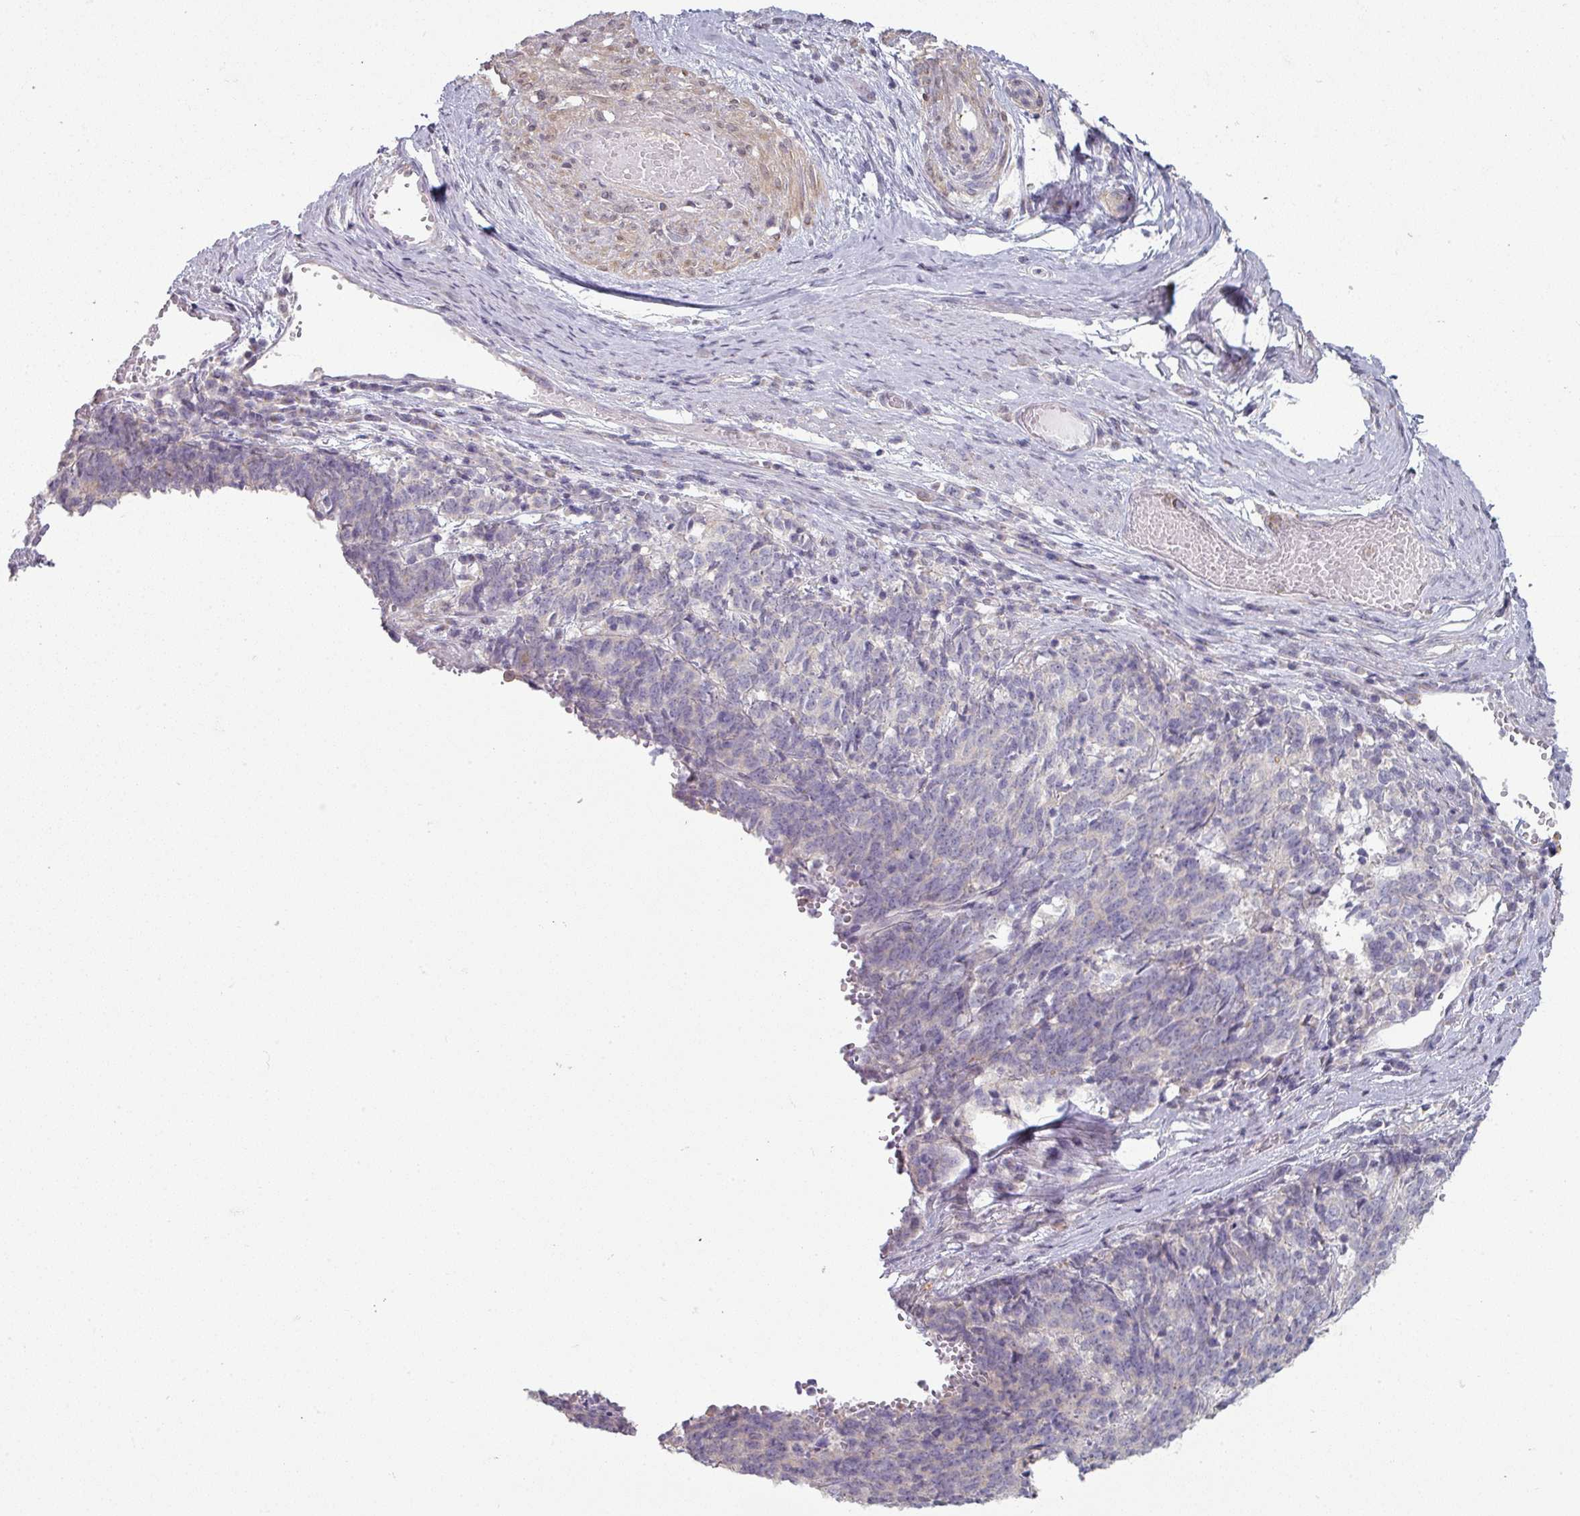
{"staining": {"intensity": "weak", "quantity": "25%-75%", "location": "cytoplasmic/membranous"}, "tissue": "cervical cancer", "cell_type": "Tumor cells", "image_type": "cancer", "snomed": [{"axis": "morphology", "description": "Squamous cell carcinoma, NOS"}, {"axis": "topography", "description": "Cervix"}], "caption": "This is a micrograph of immunohistochemistry (IHC) staining of cervical squamous cell carcinoma, which shows weak expression in the cytoplasmic/membranous of tumor cells.", "gene": "MAGEC3", "patient": {"sex": "female", "age": 29}}